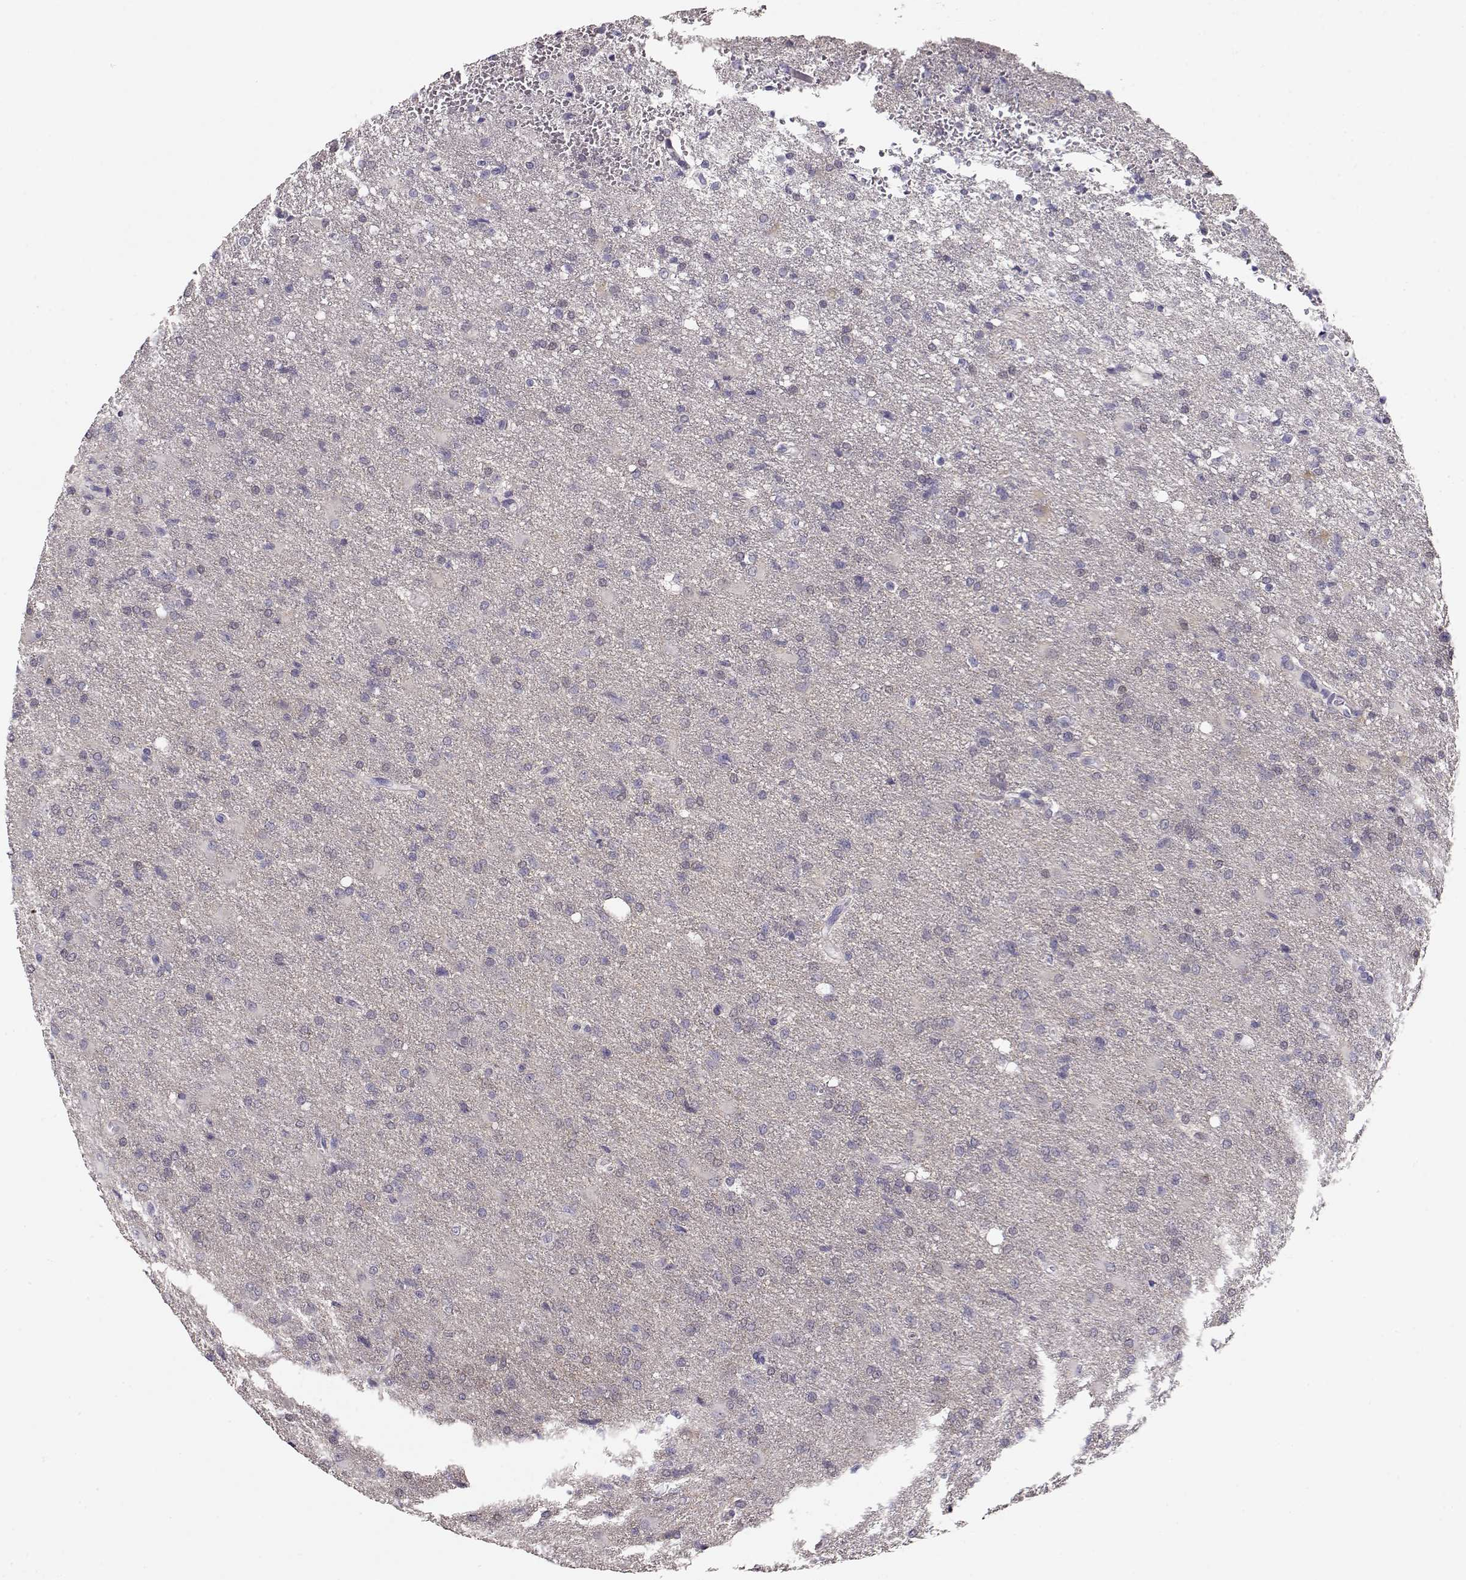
{"staining": {"intensity": "negative", "quantity": "none", "location": "none"}, "tissue": "glioma", "cell_type": "Tumor cells", "image_type": "cancer", "snomed": [{"axis": "morphology", "description": "Glioma, malignant, High grade"}, {"axis": "topography", "description": "Brain"}], "caption": "This is an immunohistochemistry image of human malignant high-grade glioma. There is no positivity in tumor cells.", "gene": "NDRG4", "patient": {"sex": "male", "age": 68}}